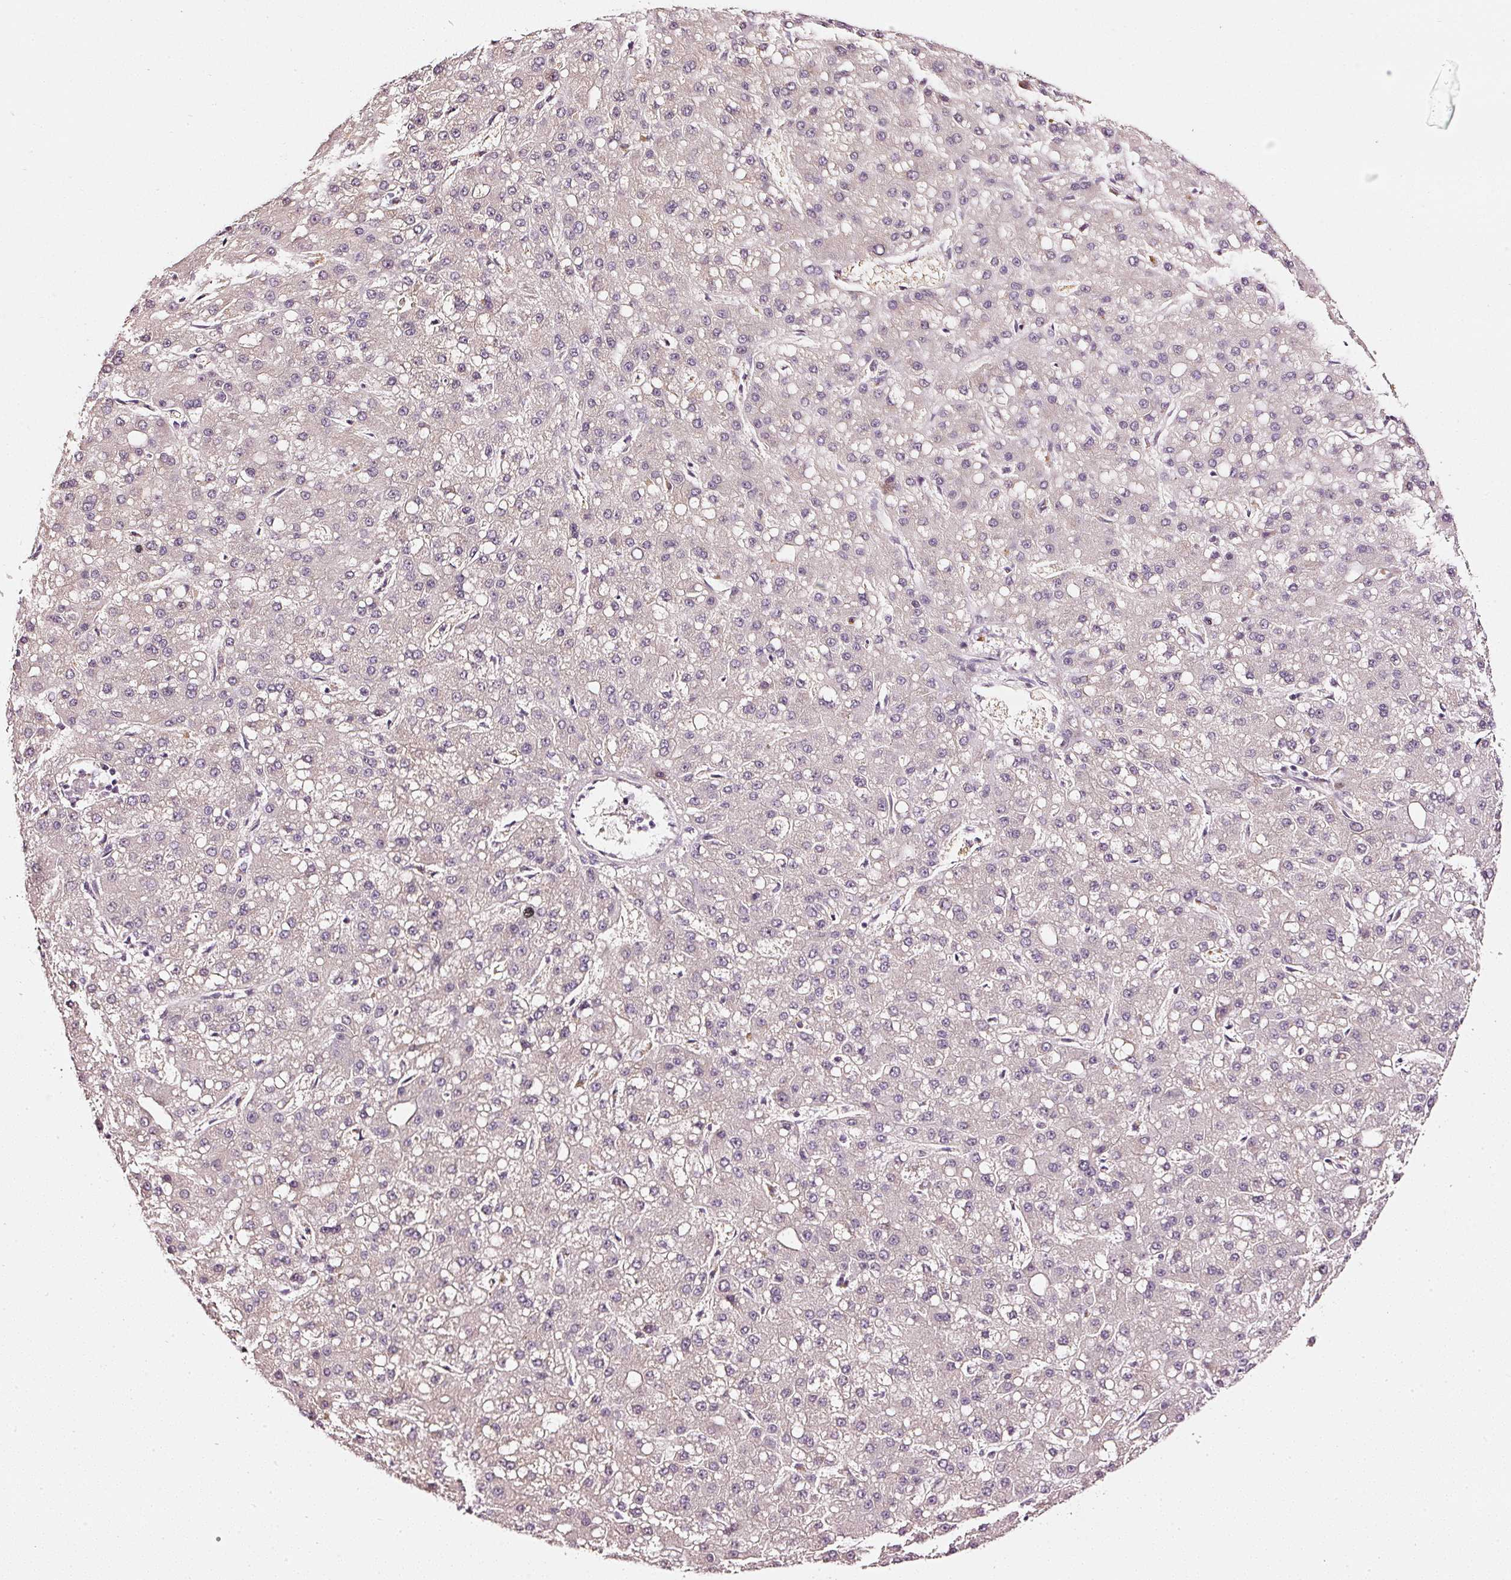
{"staining": {"intensity": "weak", "quantity": "25%-75%", "location": "cytoplasmic/membranous"}, "tissue": "liver cancer", "cell_type": "Tumor cells", "image_type": "cancer", "snomed": [{"axis": "morphology", "description": "Carcinoma, Hepatocellular, NOS"}, {"axis": "topography", "description": "Liver"}], "caption": "Brown immunohistochemical staining in liver hepatocellular carcinoma reveals weak cytoplasmic/membranous positivity in about 25%-75% of tumor cells.", "gene": "CNP", "patient": {"sex": "male", "age": 67}}